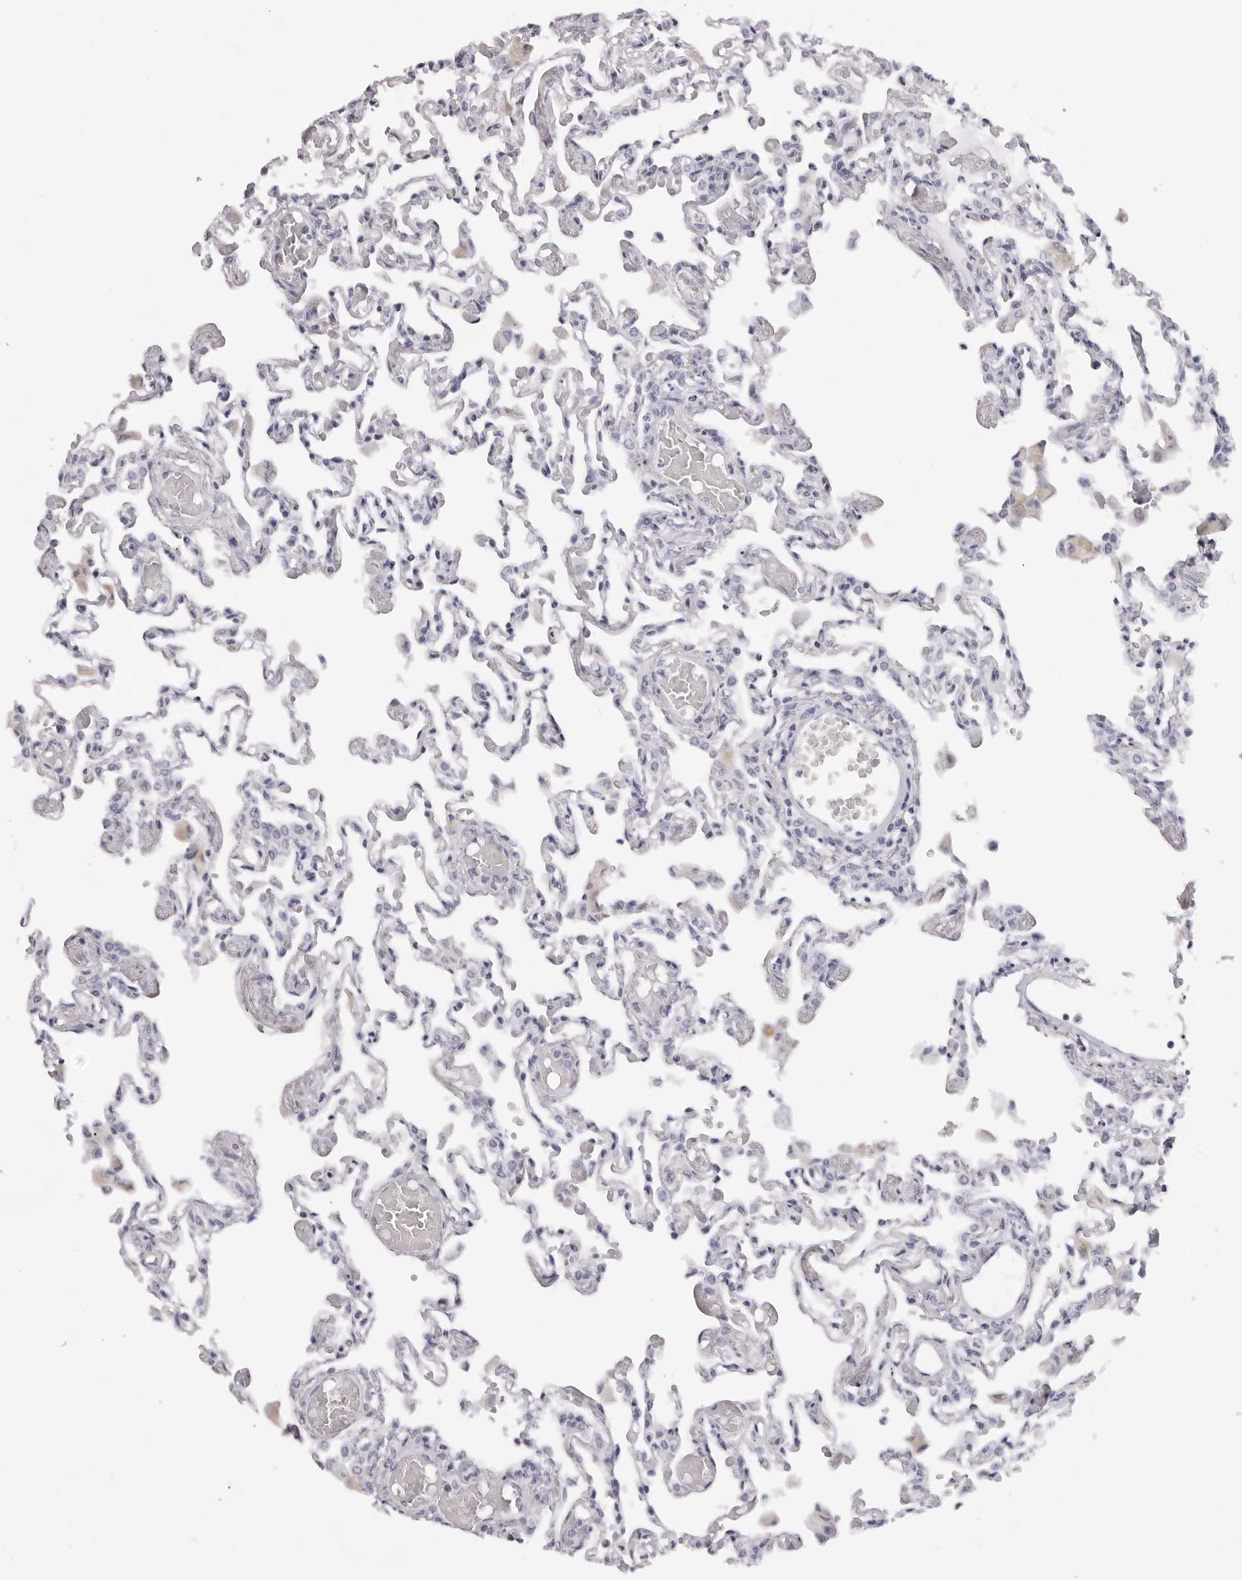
{"staining": {"intensity": "negative", "quantity": "none", "location": "none"}, "tissue": "lung", "cell_type": "Alveolar cells", "image_type": "normal", "snomed": [{"axis": "morphology", "description": "Normal tissue, NOS"}, {"axis": "topography", "description": "Bronchus"}, {"axis": "topography", "description": "Lung"}], "caption": "DAB (3,3'-diaminobenzidine) immunohistochemical staining of unremarkable lung demonstrates no significant staining in alveolar cells. (IHC, brightfield microscopy, high magnification).", "gene": "RHO", "patient": {"sex": "female", "age": 49}}